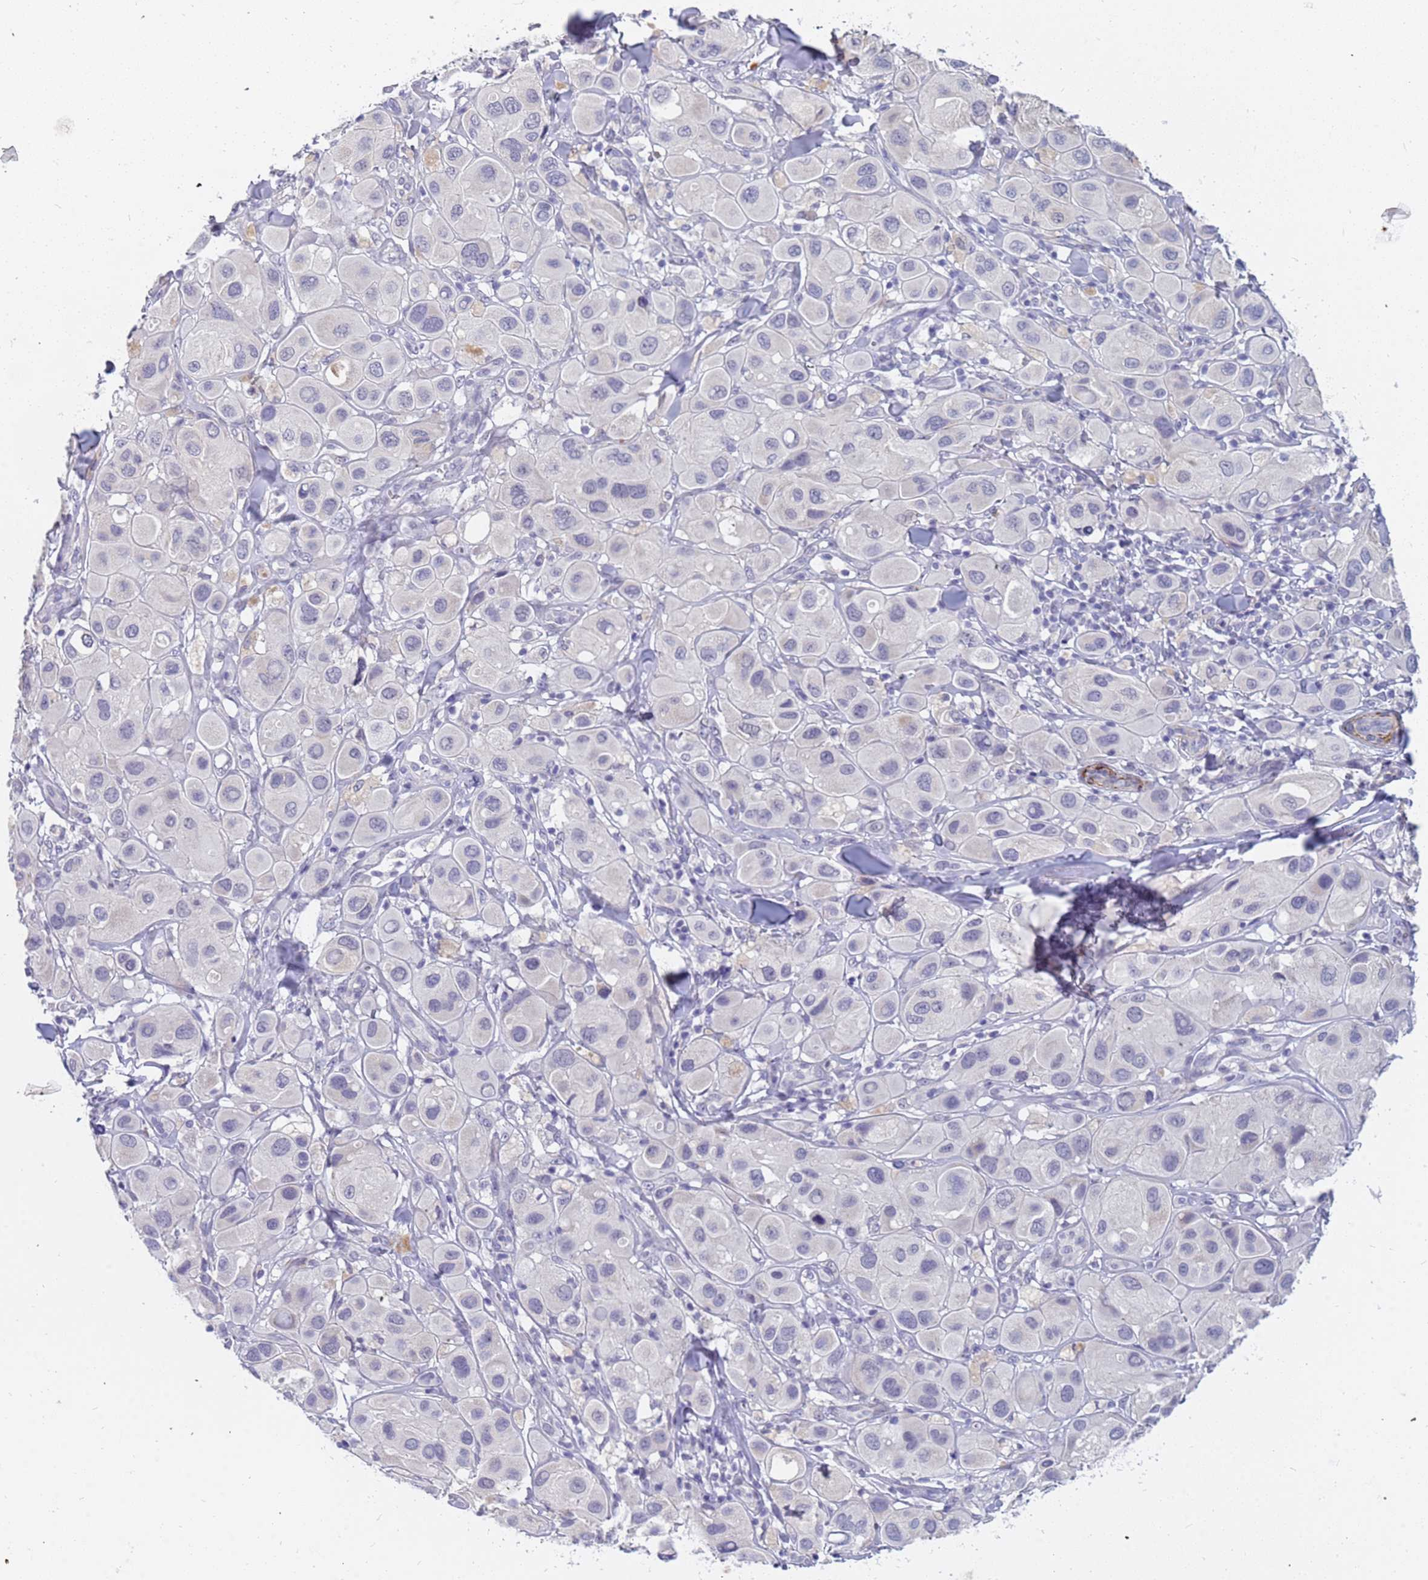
{"staining": {"intensity": "negative", "quantity": "none", "location": "none"}, "tissue": "melanoma", "cell_type": "Tumor cells", "image_type": "cancer", "snomed": [{"axis": "morphology", "description": "Malignant melanoma, Metastatic site"}, {"axis": "topography", "description": "Skin"}], "caption": "Human malignant melanoma (metastatic site) stained for a protein using IHC demonstrates no expression in tumor cells.", "gene": "CXorf65", "patient": {"sex": "male", "age": 41}}